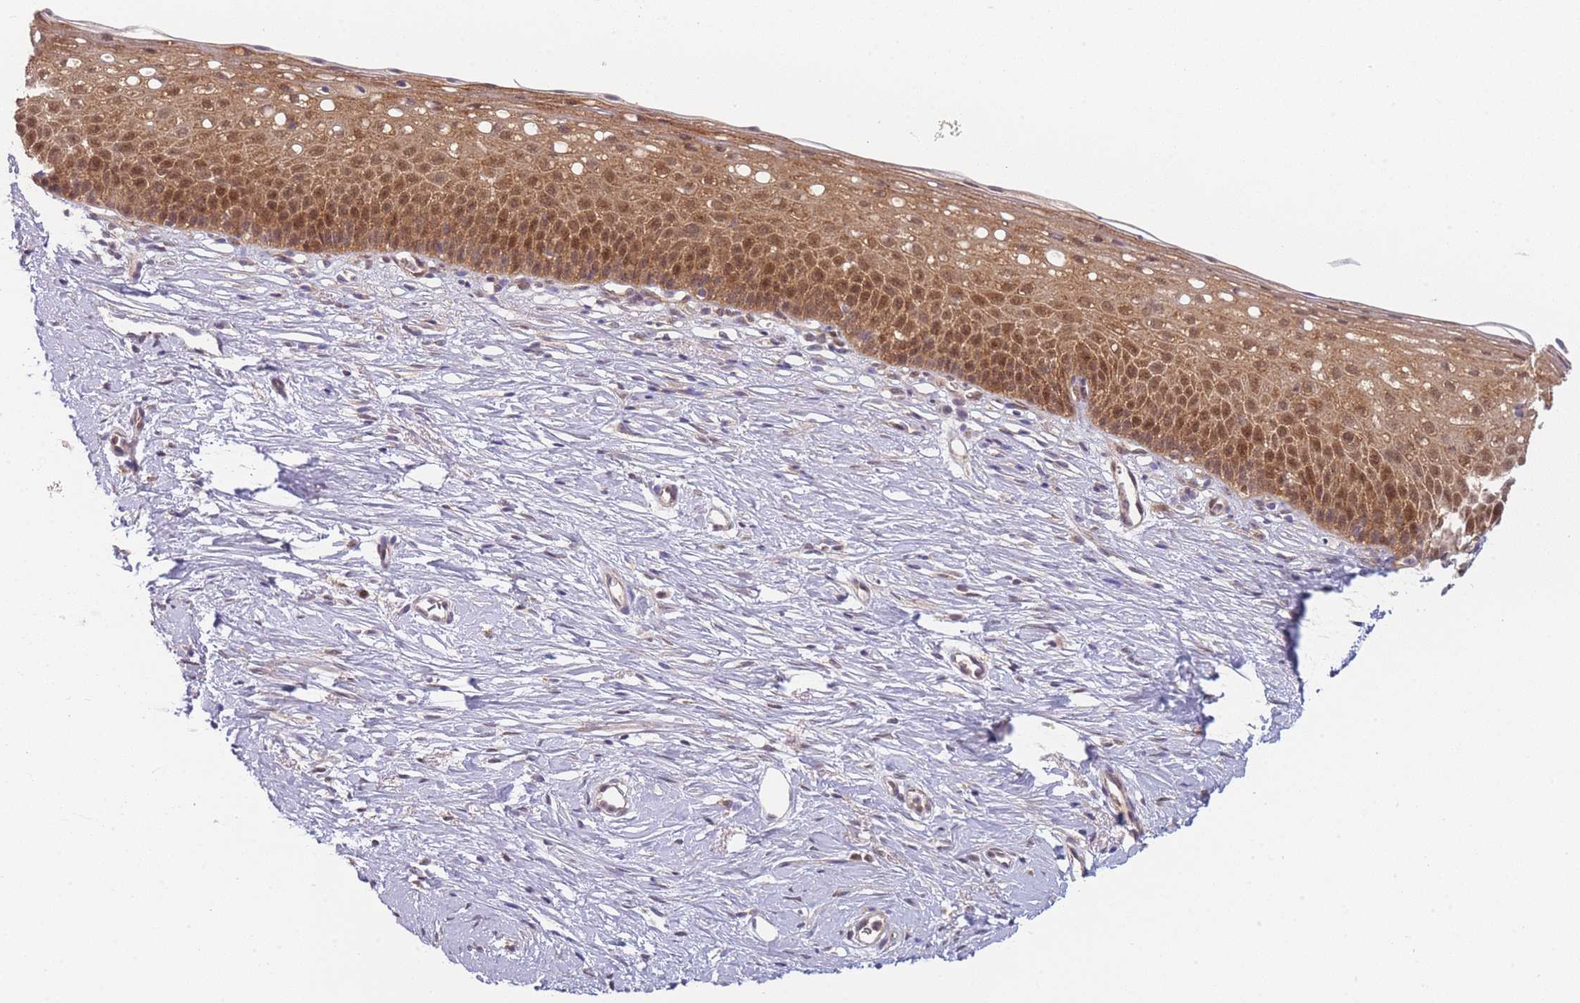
{"staining": {"intensity": "moderate", "quantity": ">75%", "location": "cytoplasmic/membranous"}, "tissue": "cervix", "cell_type": "Glandular cells", "image_type": "normal", "snomed": [{"axis": "morphology", "description": "Normal tissue, NOS"}, {"axis": "topography", "description": "Cervix"}], "caption": "IHC (DAB) staining of benign human cervix displays moderate cytoplasmic/membranous protein positivity in about >75% of glandular cells.", "gene": "MRI1", "patient": {"sex": "female", "age": 57}}